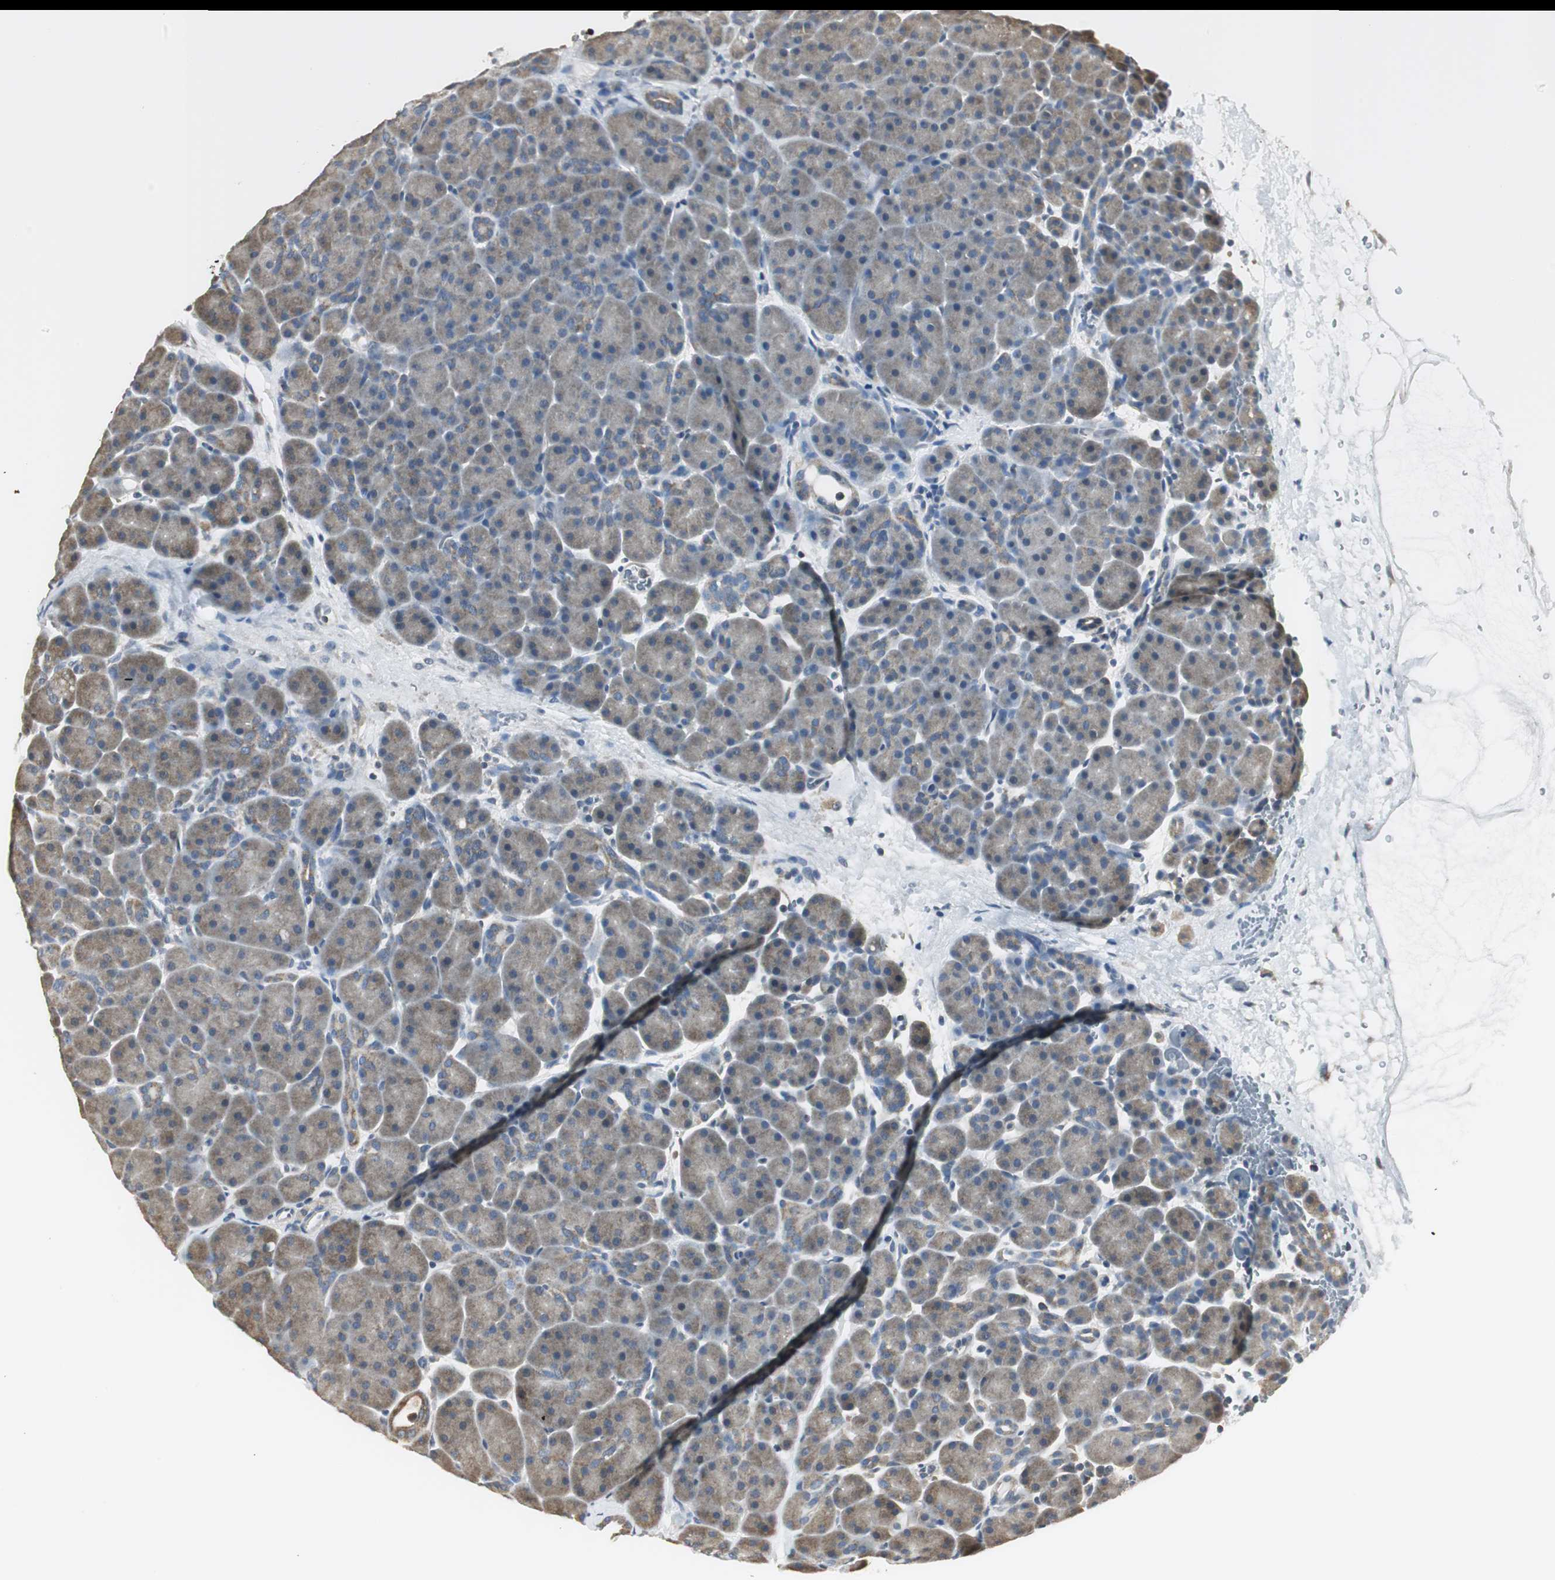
{"staining": {"intensity": "moderate", "quantity": "25%-75%", "location": "cytoplasmic/membranous"}, "tissue": "pancreas", "cell_type": "Exocrine glandular cells", "image_type": "normal", "snomed": [{"axis": "morphology", "description": "Normal tissue, NOS"}, {"axis": "topography", "description": "Pancreas"}], "caption": "Exocrine glandular cells exhibit moderate cytoplasmic/membranous staining in about 25%-75% of cells in normal pancreas.", "gene": "CCT5", "patient": {"sex": "male", "age": 66}}